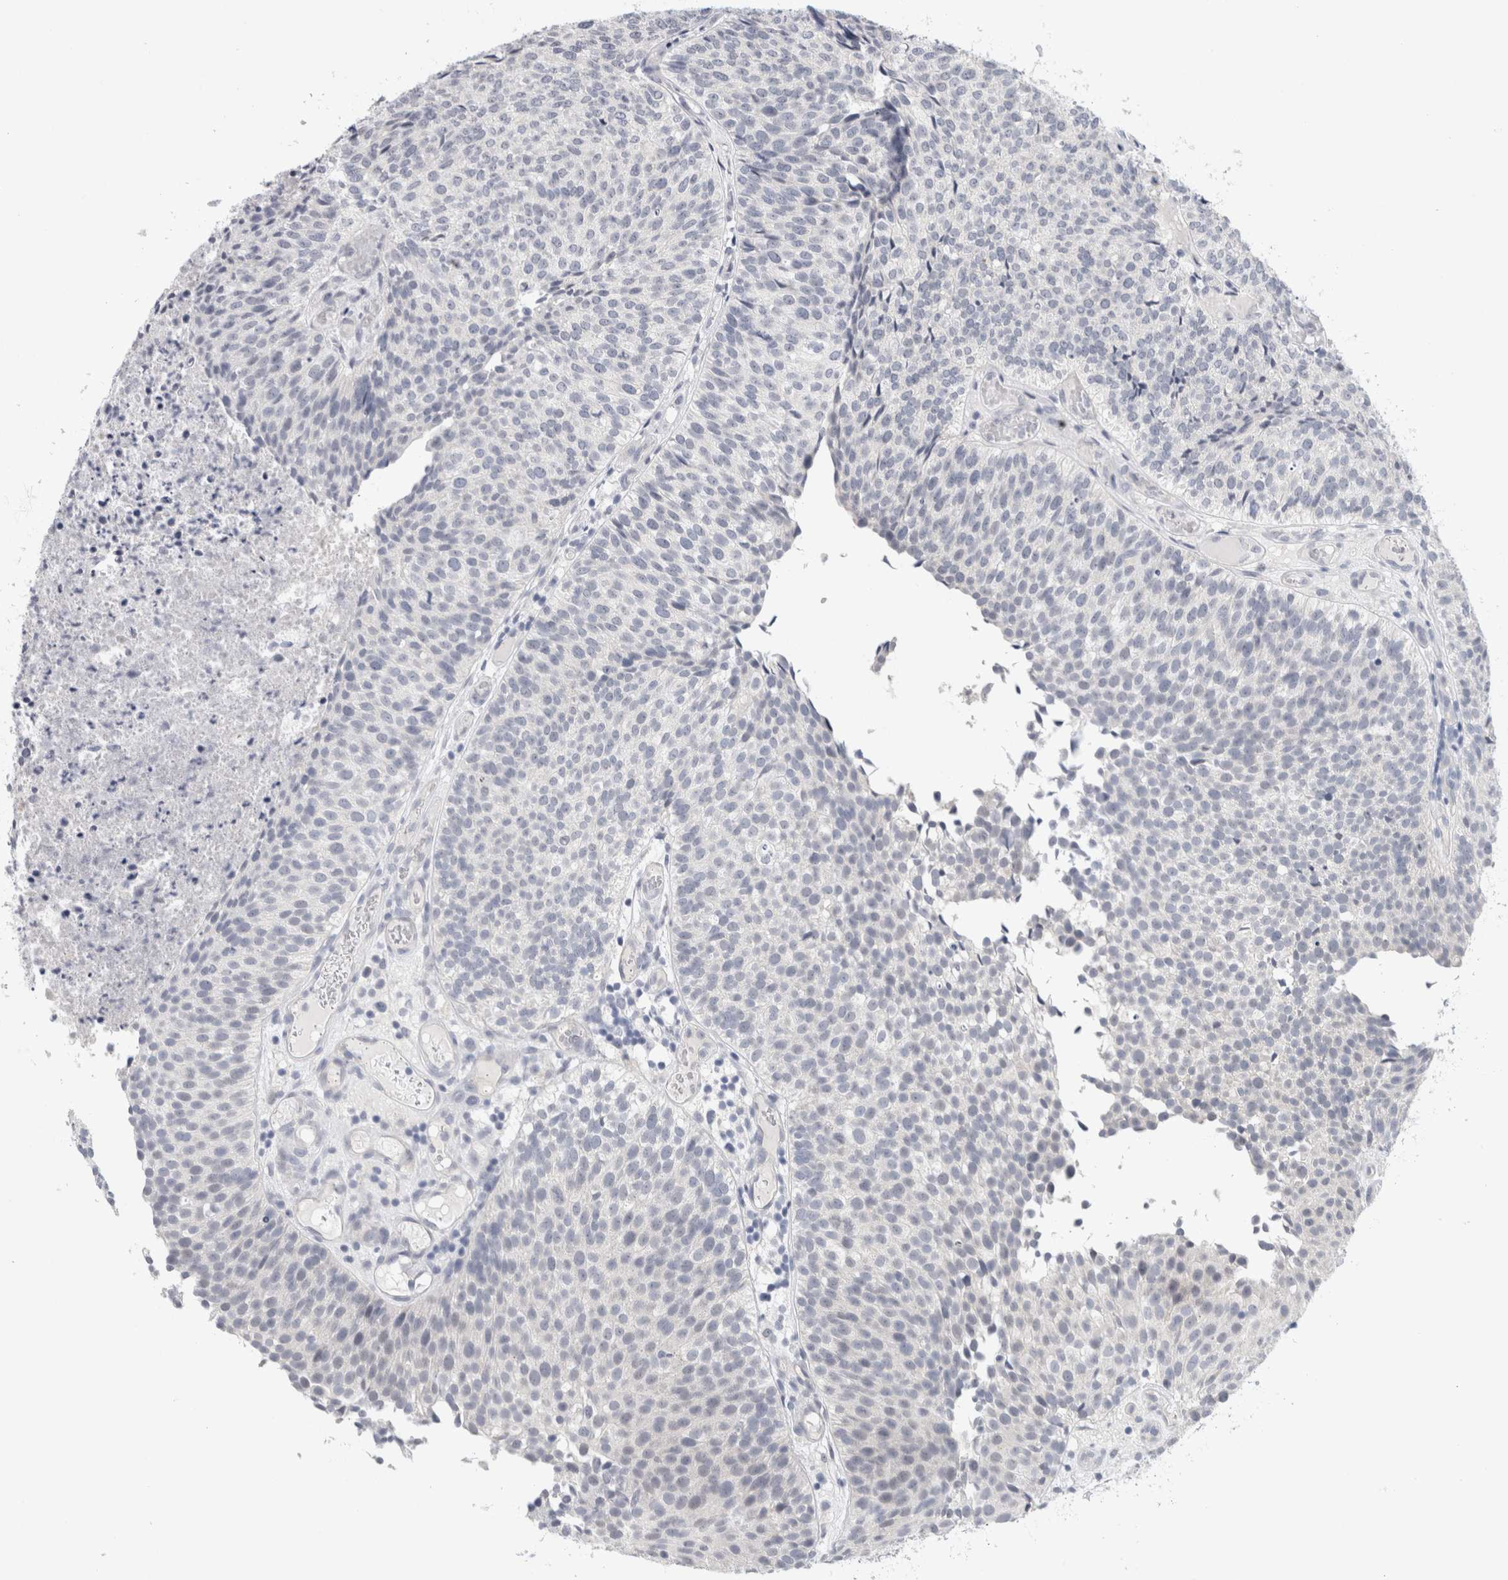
{"staining": {"intensity": "negative", "quantity": "none", "location": "none"}, "tissue": "urothelial cancer", "cell_type": "Tumor cells", "image_type": "cancer", "snomed": [{"axis": "morphology", "description": "Urothelial carcinoma, Low grade"}, {"axis": "topography", "description": "Urinary bladder"}], "caption": "DAB immunohistochemical staining of human urothelial cancer exhibits no significant expression in tumor cells.", "gene": "TONSL", "patient": {"sex": "male", "age": 86}}